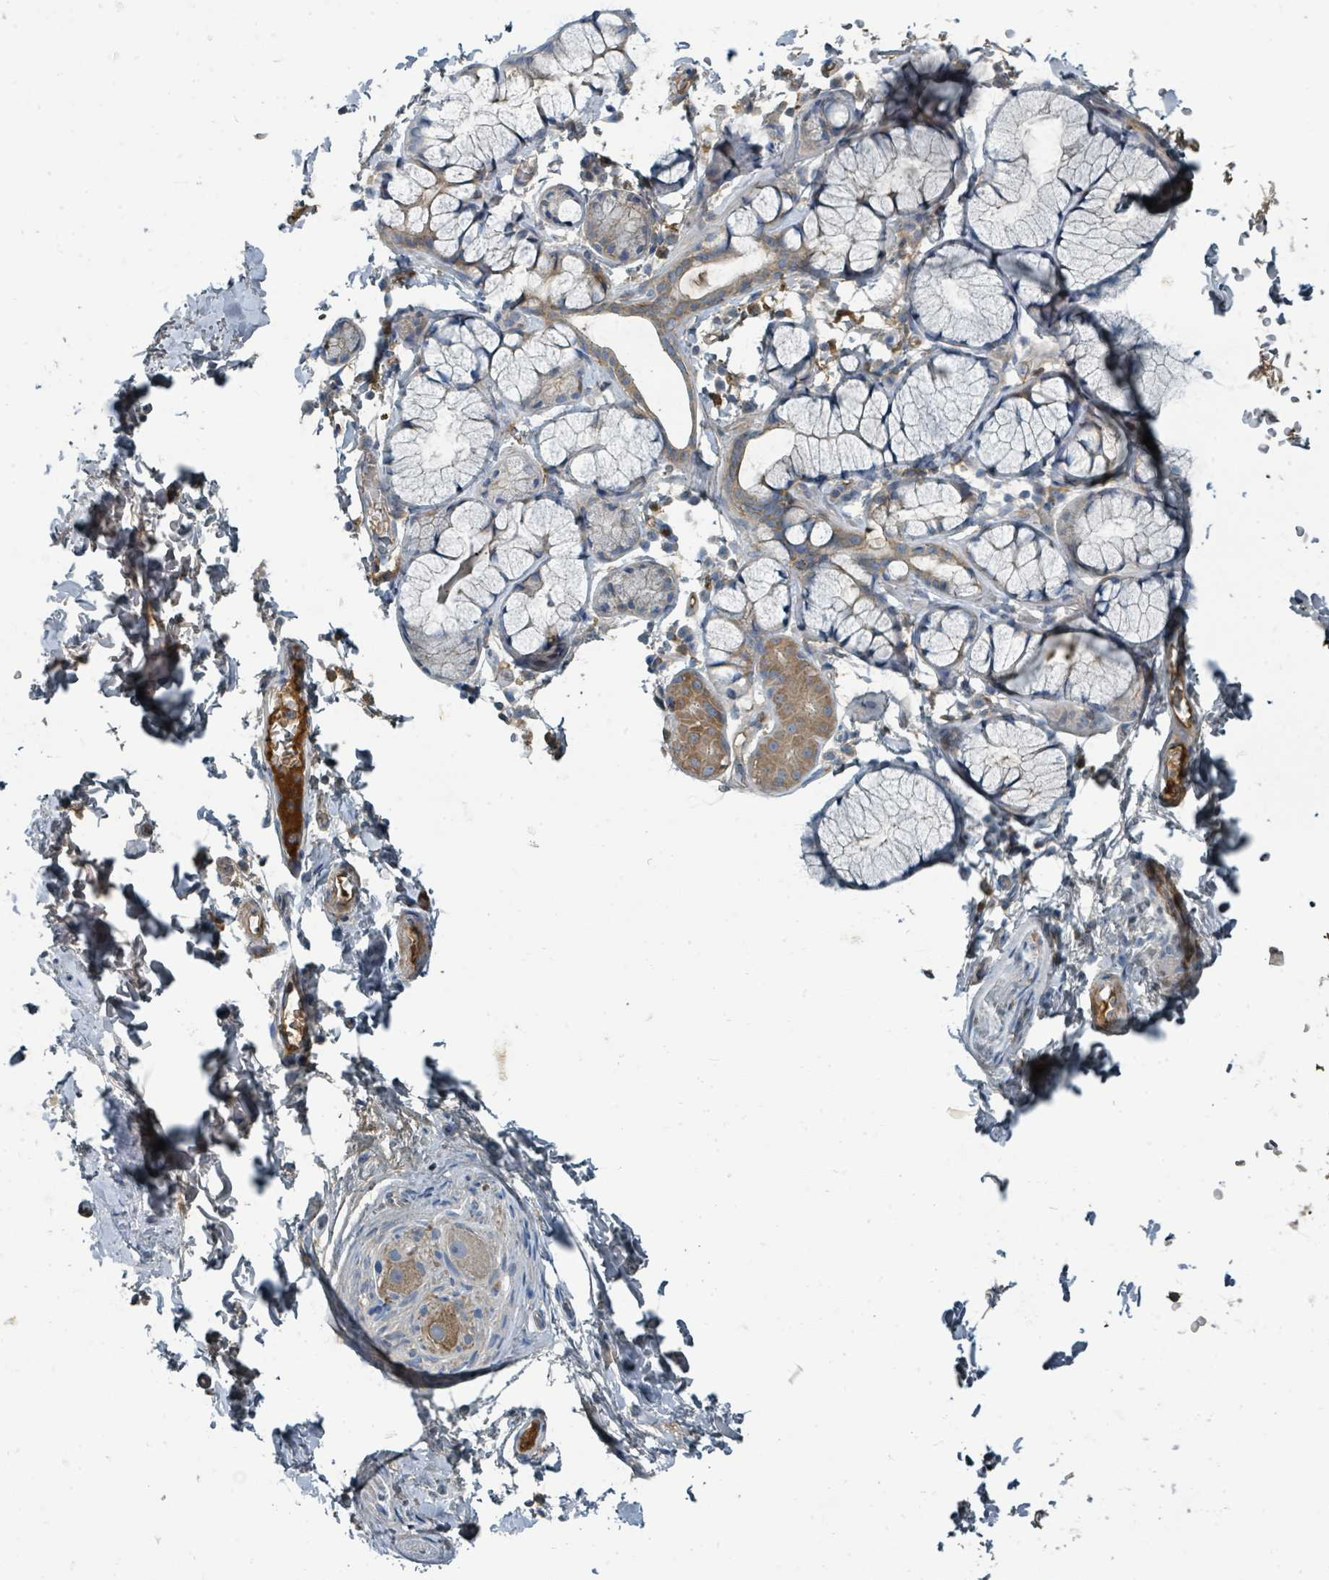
{"staining": {"intensity": "moderate", "quantity": ">75%", "location": "cytoplasmic/membranous"}, "tissue": "bronchus", "cell_type": "Respiratory epithelial cells", "image_type": "normal", "snomed": [{"axis": "morphology", "description": "Normal tissue, NOS"}, {"axis": "topography", "description": "Bronchus"}], "caption": "This histopathology image shows benign bronchus stained with immunohistochemistry to label a protein in brown. The cytoplasmic/membranous of respiratory epithelial cells show moderate positivity for the protein. Nuclei are counter-stained blue.", "gene": "SLC25A23", "patient": {"sex": "male", "age": 70}}